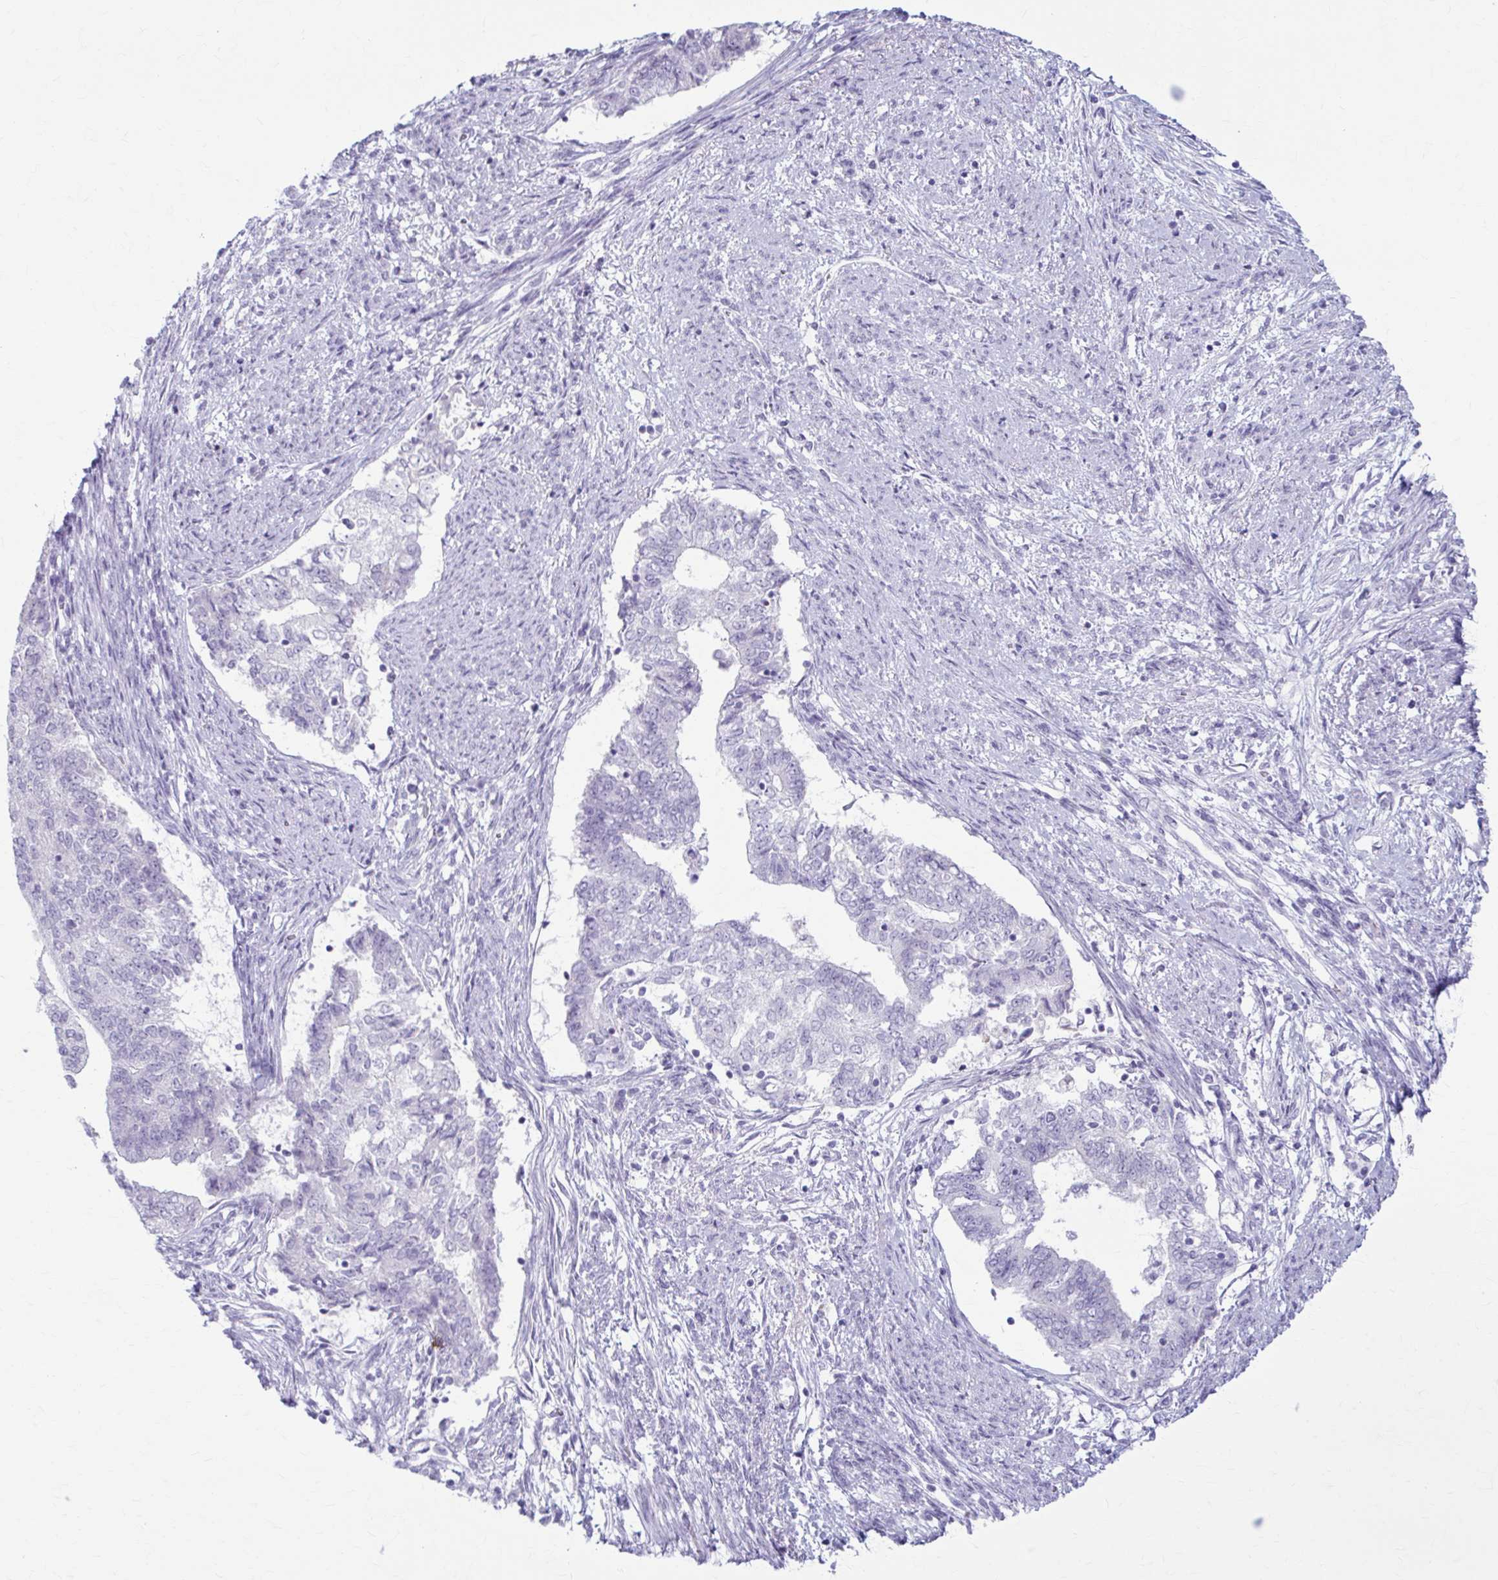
{"staining": {"intensity": "negative", "quantity": "none", "location": "none"}, "tissue": "endometrial cancer", "cell_type": "Tumor cells", "image_type": "cancer", "snomed": [{"axis": "morphology", "description": "Adenocarcinoma, NOS"}, {"axis": "topography", "description": "Endometrium"}], "caption": "Immunohistochemistry (IHC) image of human endometrial adenocarcinoma stained for a protein (brown), which demonstrates no expression in tumor cells.", "gene": "LDLRAP1", "patient": {"sex": "female", "age": 65}}